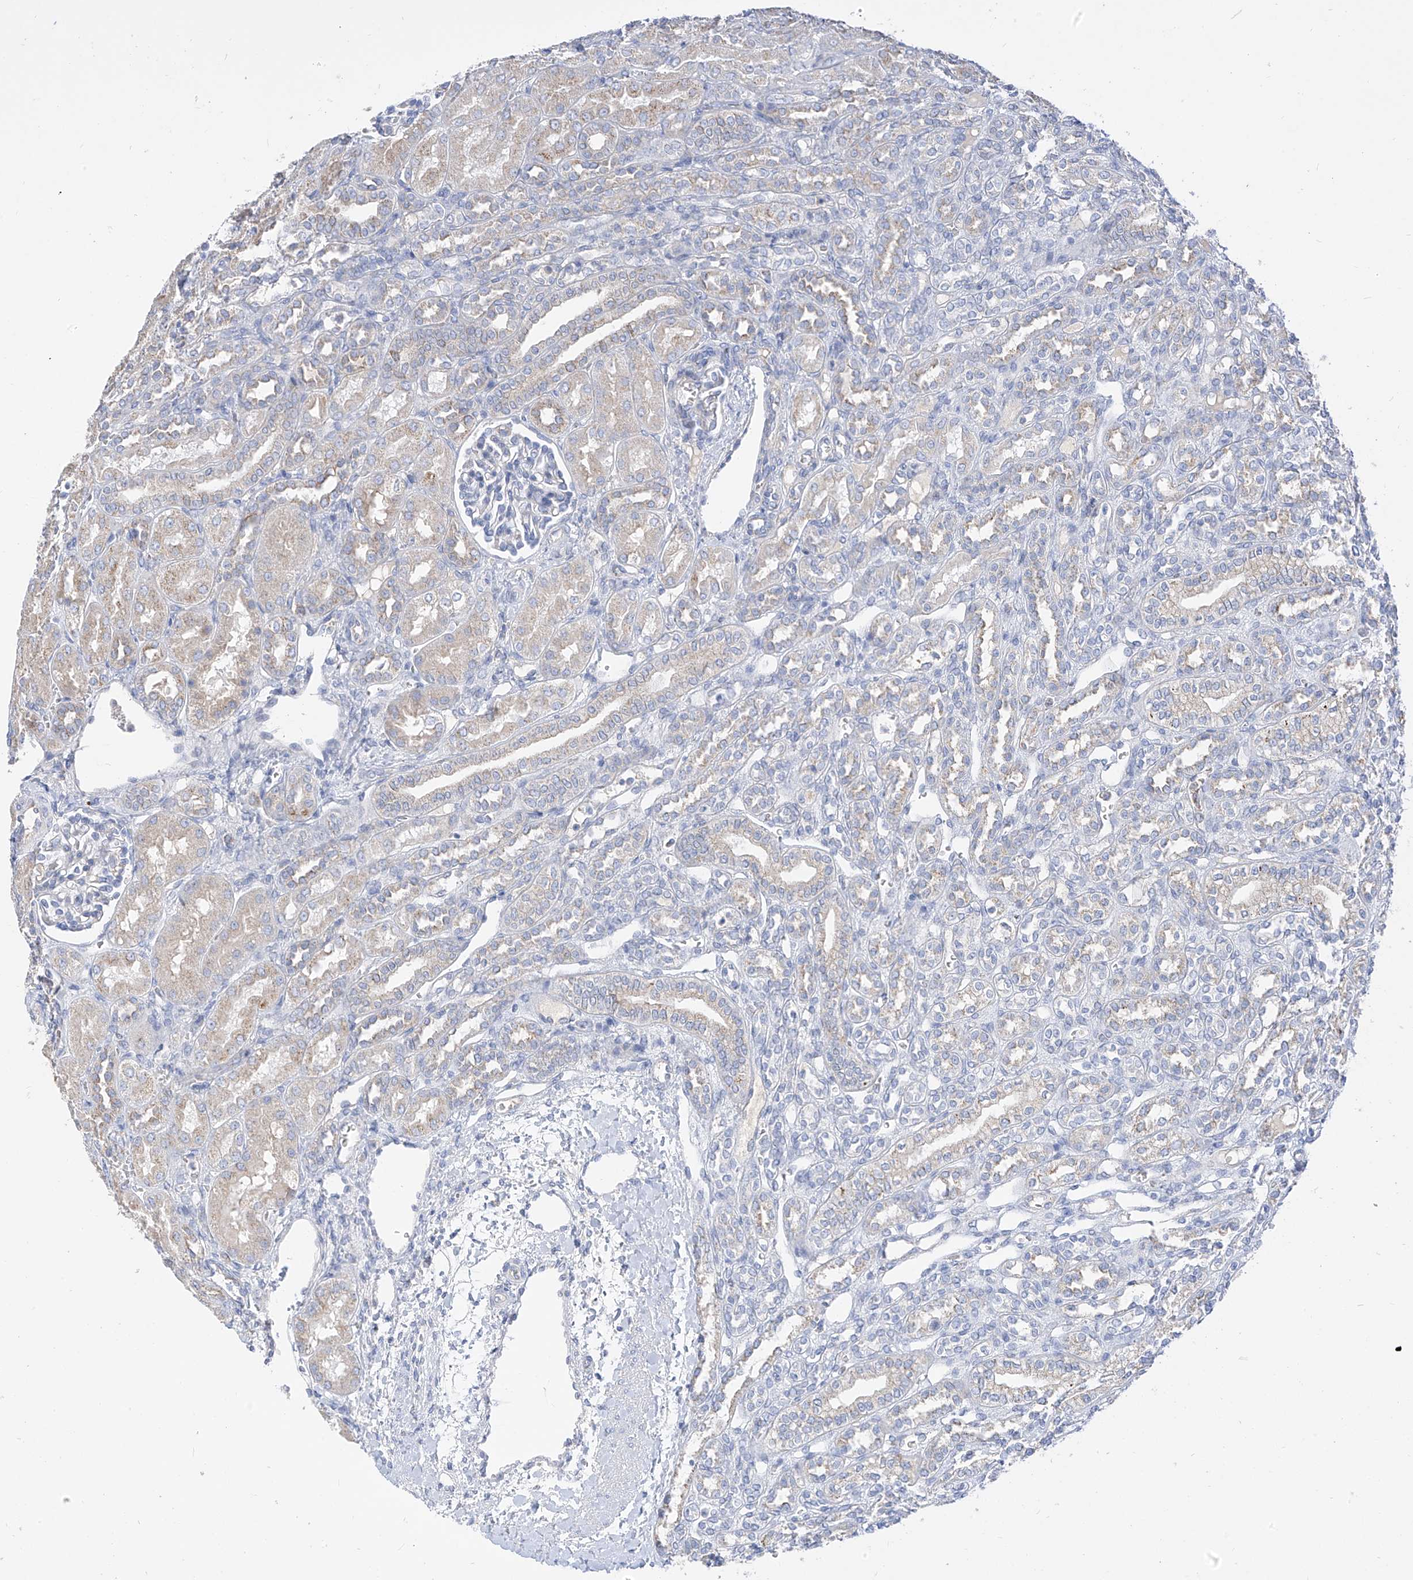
{"staining": {"intensity": "negative", "quantity": "none", "location": "none"}, "tissue": "kidney", "cell_type": "Cells in glomeruli", "image_type": "normal", "snomed": [{"axis": "morphology", "description": "Normal tissue, NOS"}, {"axis": "morphology", "description": "Neoplasm, malignant, NOS"}, {"axis": "topography", "description": "Kidney"}], "caption": "Kidney stained for a protein using immunohistochemistry (IHC) displays no expression cells in glomeruli.", "gene": "RASA2", "patient": {"sex": "female", "age": 1}}